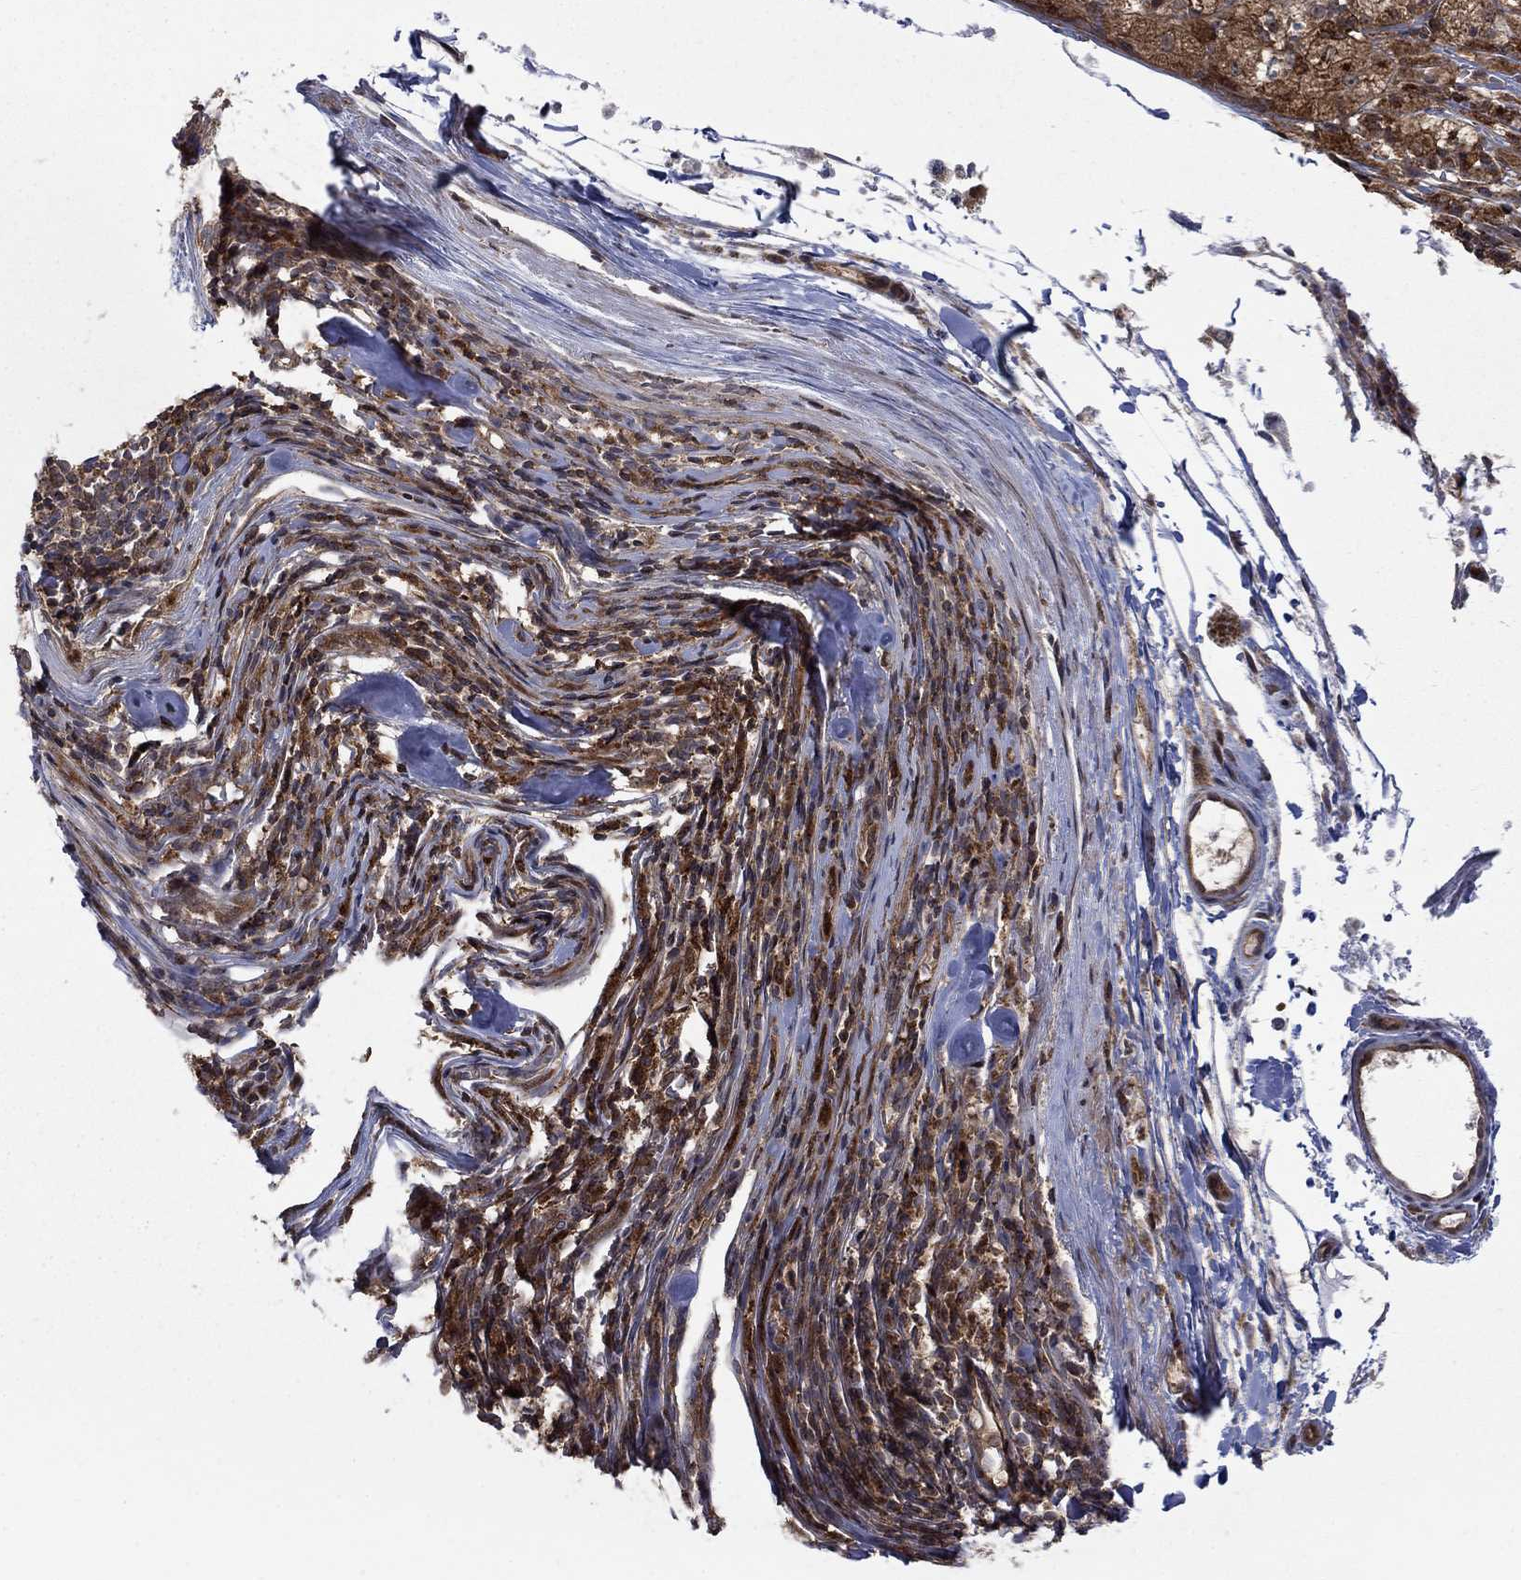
{"staining": {"intensity": "moderate", "quantity": ">75%", "location": "cytoplasmic/membranous"}, "tissue": "melanoma", "cell_type": "Tumor cells", "image_type": "cancer", "snomed": [{"axis": "morphology", "description": "Malignant melanoma, Metastatic site"}, {"axis": "topography", "description": "Lymph node"}], "caption": "Tumor cells demonstrate medium levels of moderate cytoplasmic/membranous positivity in about >75% of cells in melanoma. The staining is performed using DAB (3,3'-diaminobenzidine) brown chromogen to label protein expression. The nuclei are counter-stained blue using hematoxylin.", "gene": "IFI35", "patient": {"sex": "female", "age": 64}}